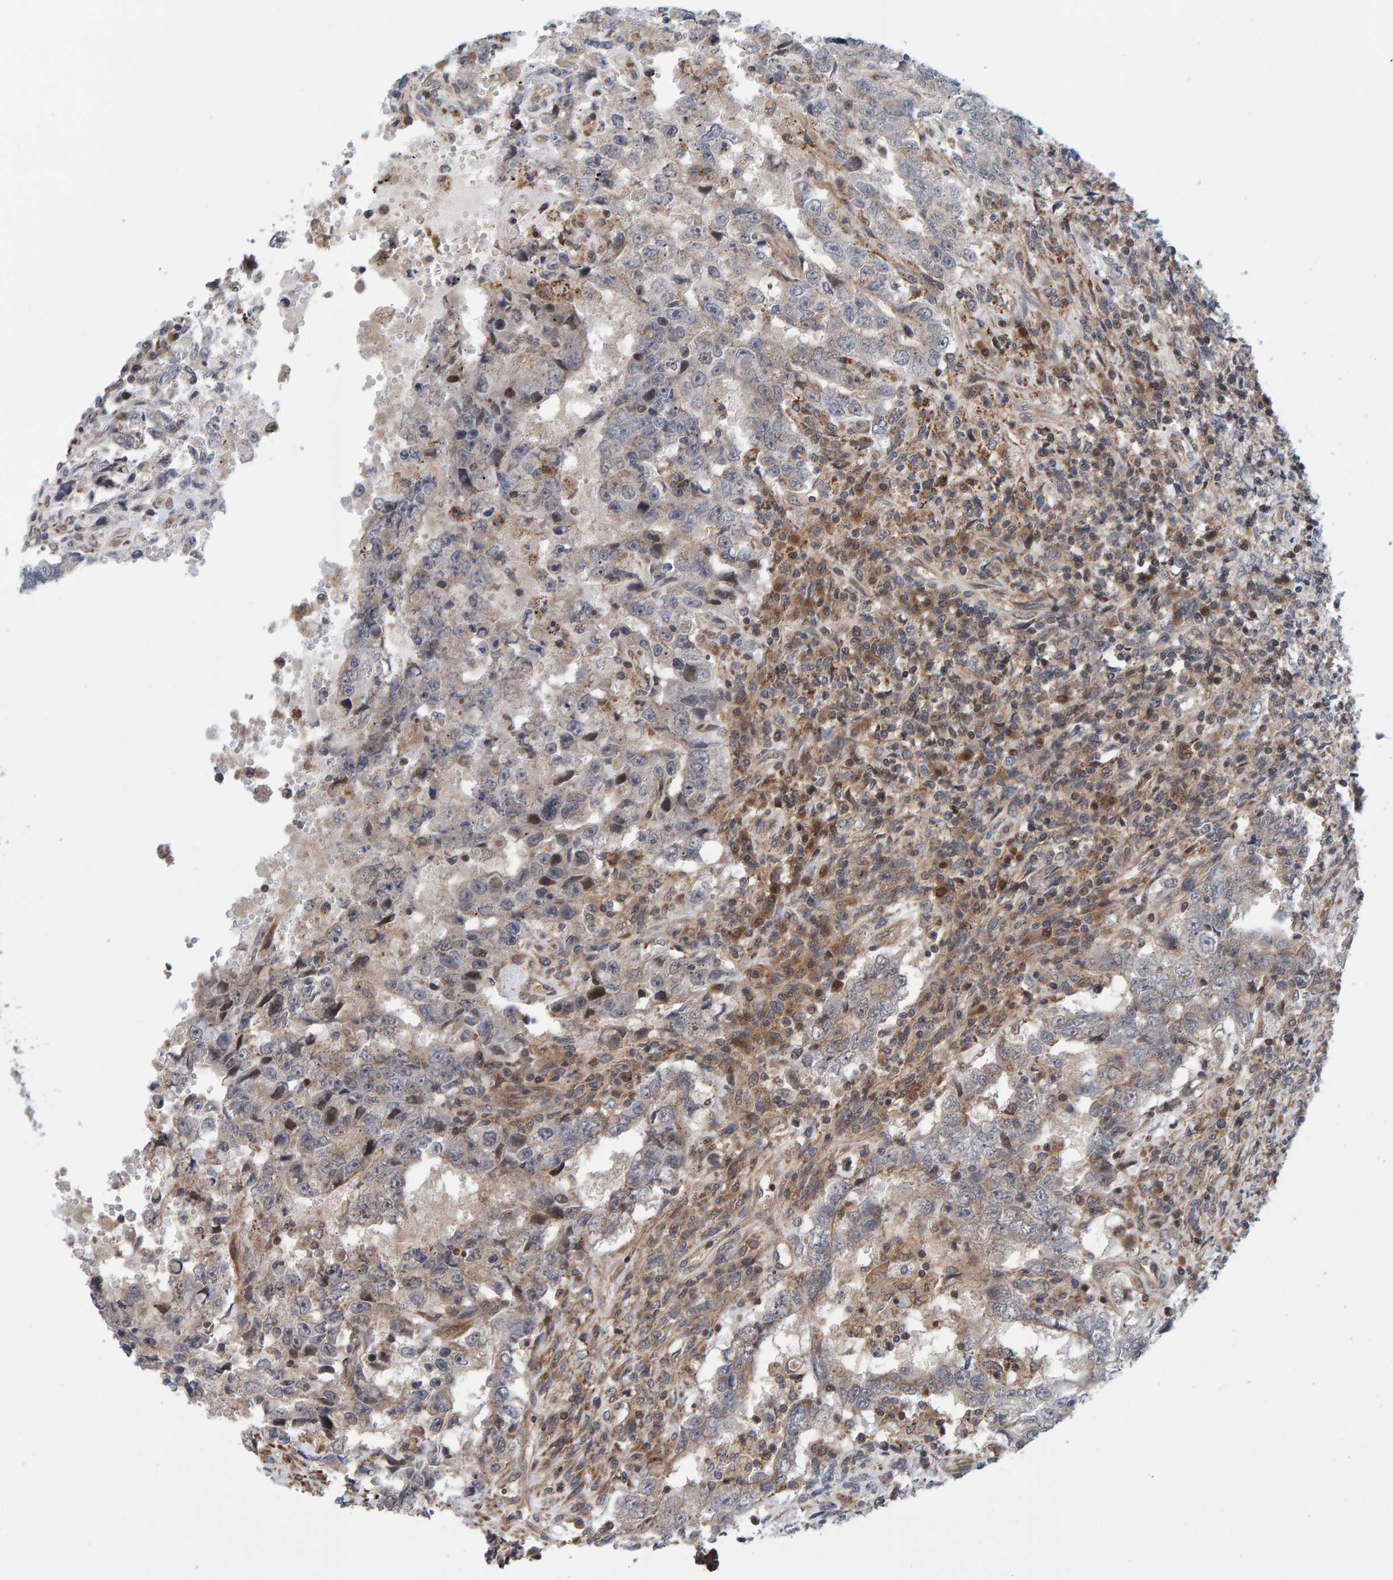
{"staining": {"intensity": "negative", "quantity": "none", "location": "none"}, "tissue": "testis cancer", "cell_type": "Tumor cells", "image_type": "cancer", "snomed": [{"axis": "morphology", "description": "Carcinoma, Embryonal, NOS"}, {"axis": "topography", "description": "Testis"}], "caption": "Micrograph shows no significant protein positivity in tumor cells of embryonal carcinoma (testis).", "gene": "SCRN2", "patient": {"sex": "male", "age": 26}}